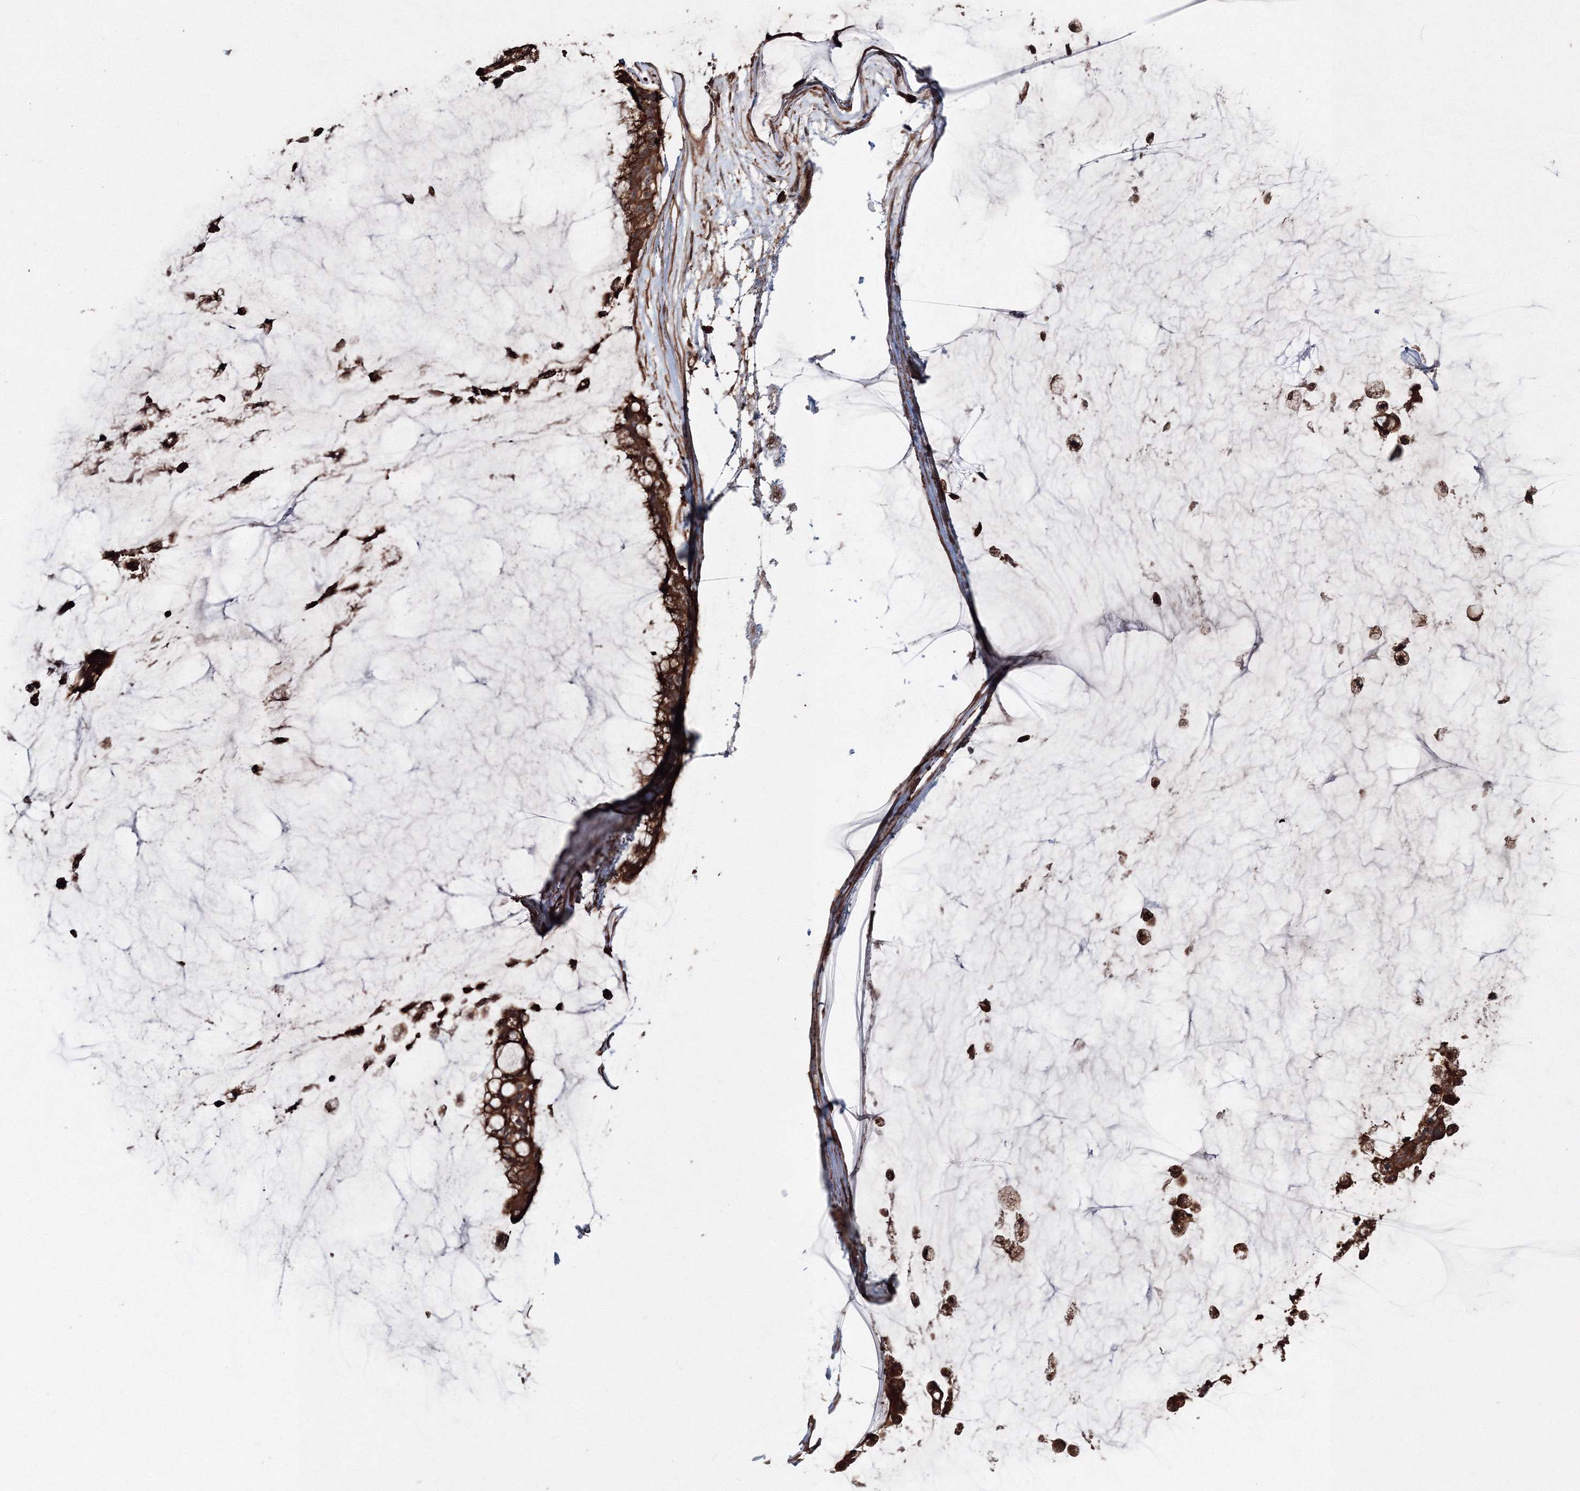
{"staining": {"intensity": "strong", "quantity": ">75%", "location": "cytoplasmic/membranous"}, "tissue": "ovarian cancer", "cell_type": "Tumor cells", "image_type": "cancer", "snomed": [{"axis": "morphology", "description": "Cystadenocarcinoma, mucinous, NOS"}, {"axis": "topography", "description": "Ovary"}], "caption": "Human ovarian cancer stained for a protein (brown) exhibits strong cytoplasmic/membranous positive staining in about >75% of tumor cells.", "gene": "DDO", "patient": {"sex": "female", "age": 39}}